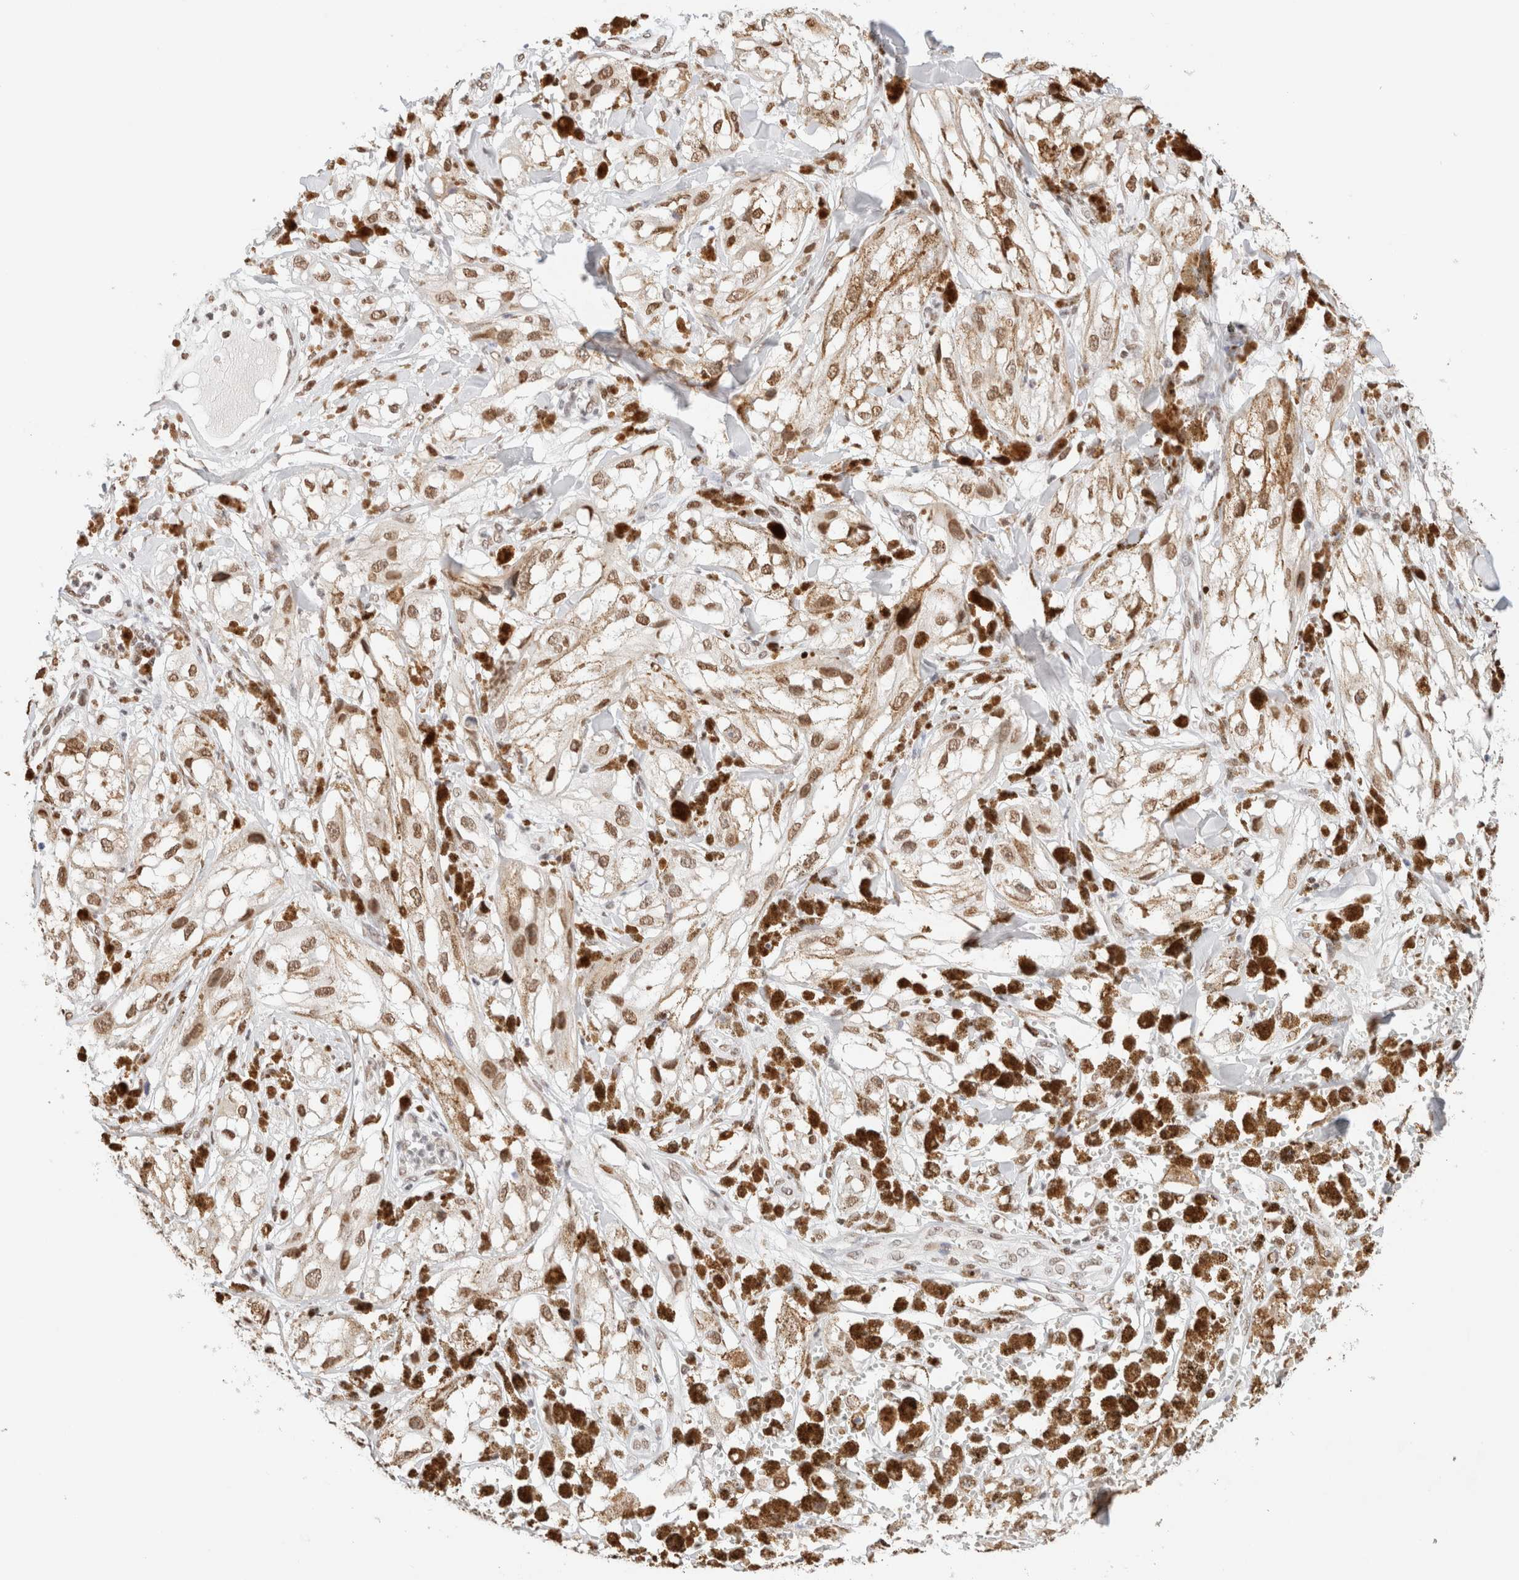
{"staining": {"intensity": "moderate", "quantity": ">75%", "location": "nuclear"}, "tissue": "melanoma", "cell_type": "Tumor cells", "image_type": "cancer", "snomed": [{"axis": "morphology", "description": "Malignant melanoma, NOS"}, {"axis": "topography", "description": "Skin"}], "caption": "Human malignant melanoma stained for a protein (brown) demonstrates moderate nuclear positive expression in about >75% of tumor cells.", "gene": "SUPT3H", "patient": {"sex": "male", "age": 88}}